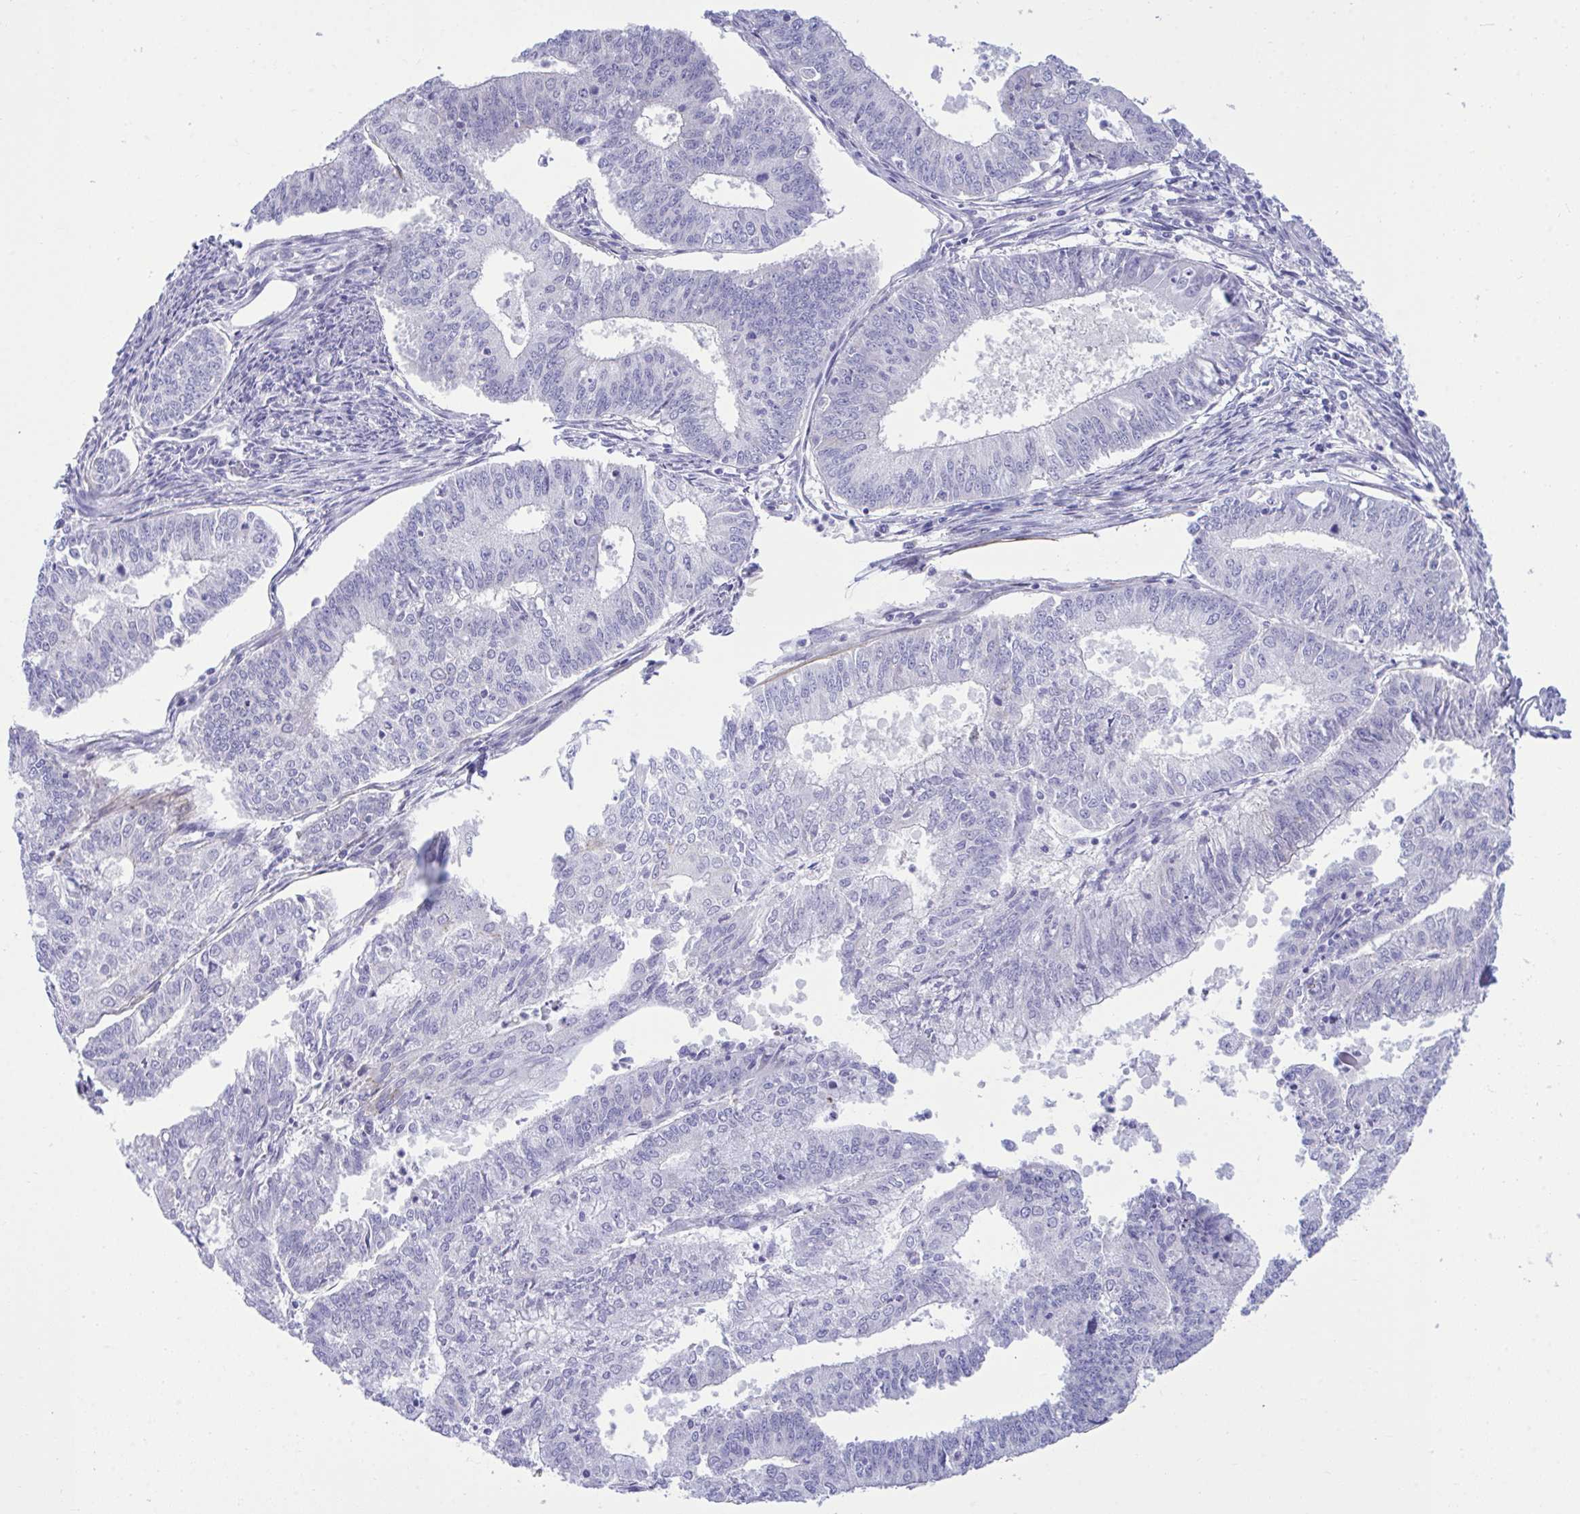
{"staining": {"intensity": "negative", "quantity": "none", "location": "none"}, "tissue": "endometrial cancer", "cell_type": "Tumor cells", "image_type": "cancer", "snomed": [{"axis": "morphology", "description": "Adenocarcinoma, NOS"}, {"axis": "topography", "description": "Endometrium"}], "caption": "Tumor cells show no significant protein positivity in endometrial cancer.", "gene": "MED9", "patient": {"sex": "female", "age": 61}}